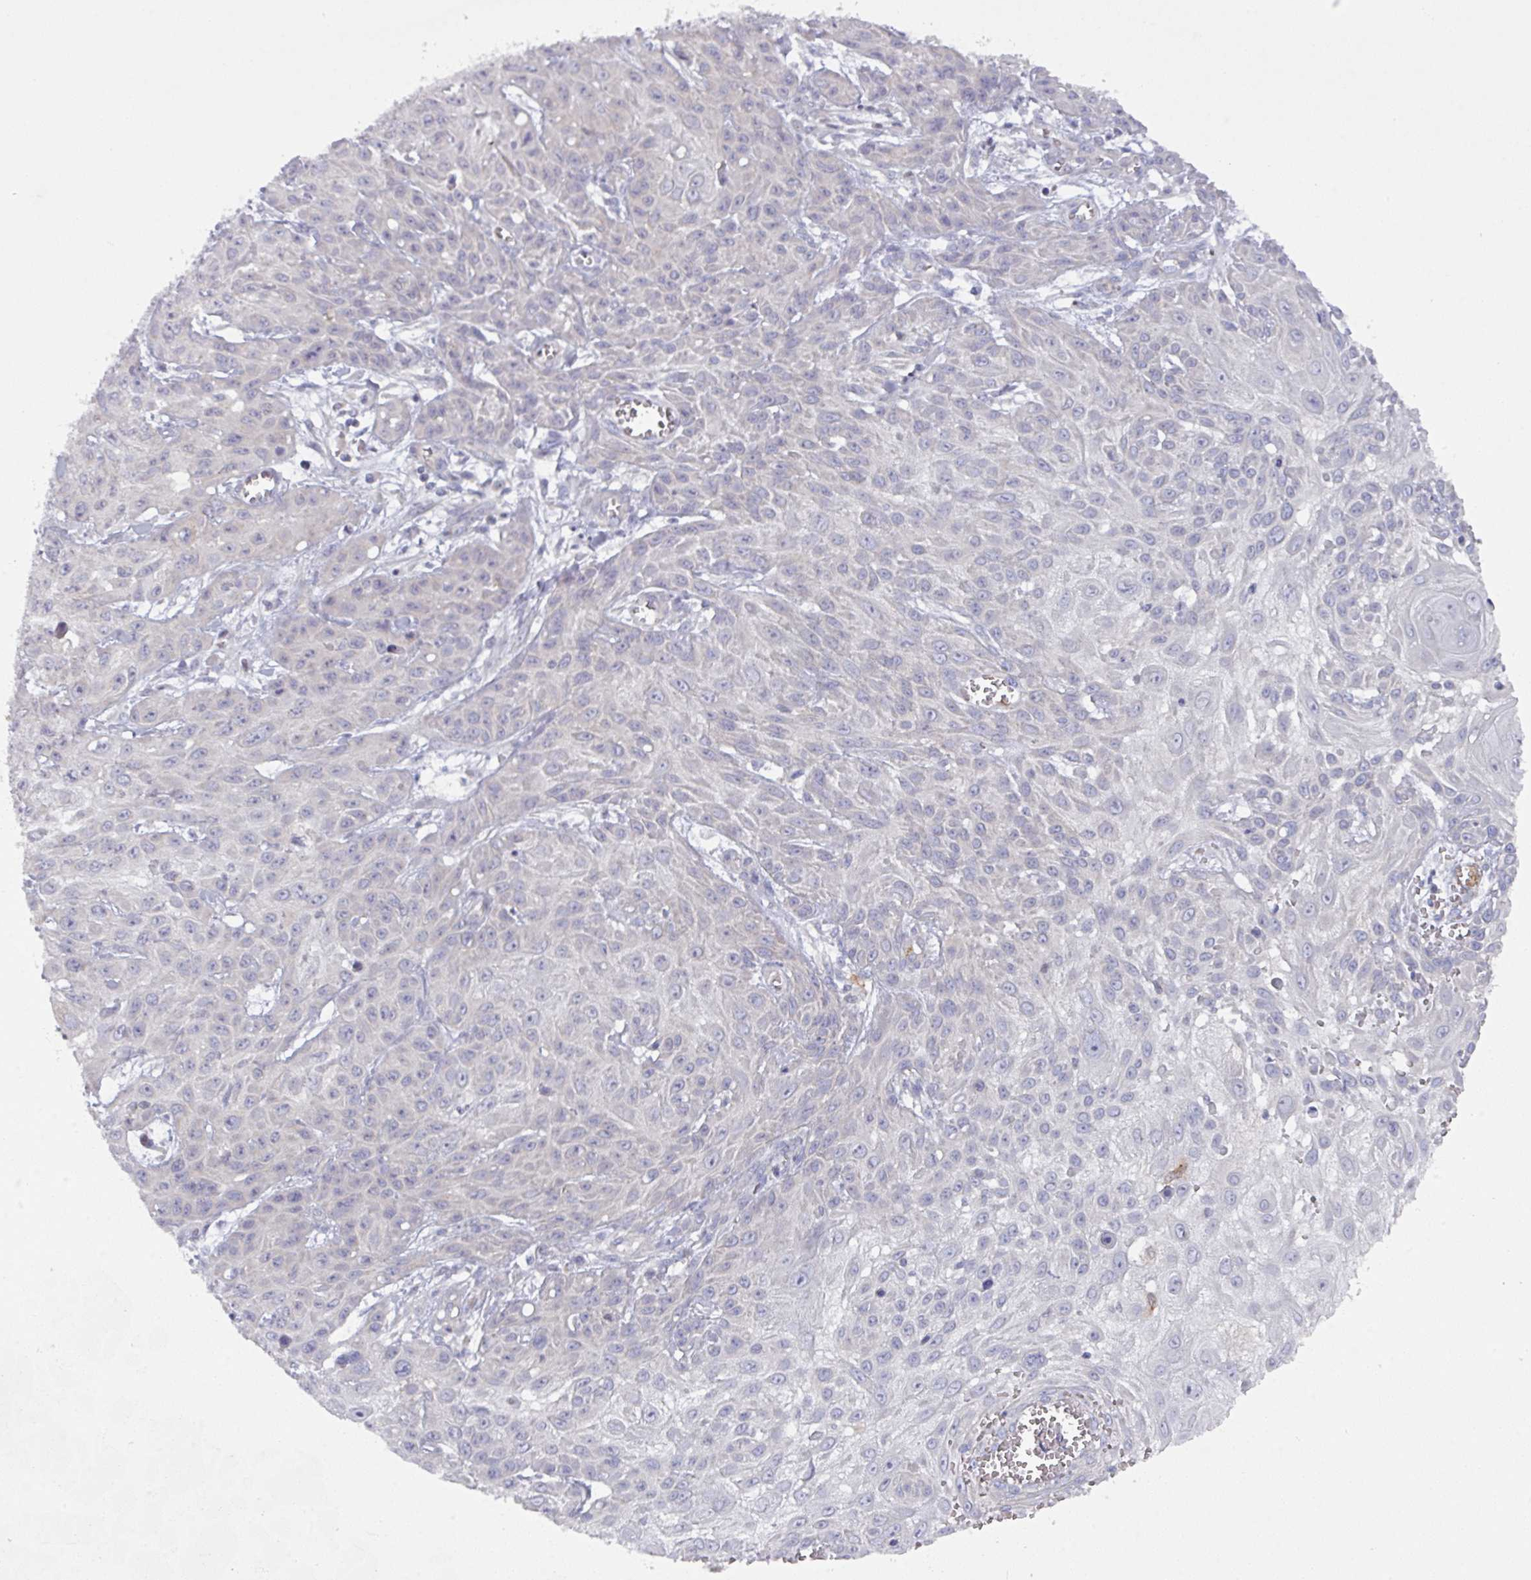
{"staining": {"intensity": "negative", "quantity": "none", "location": "none"}, "tissue": "skin cancer", "cell_type": "Tumor cells", "image_type": "cancer", "snomed": [{"axis": "morphology", "description": "Squamous cell carcinoma, NOS"}, {"axis": "topography", "description": "Skin"}, {"axis": "topography", "description": "Vulva"}], "caption": "DAB (3,3'-diaminobenzidine) immunohistochemical staining of squamous cell carcinoma (skin) reveals no significant positivity in tumor cells.", "gene": "DCAF12L2", "patient": {"sex": "female", "age": 71}}